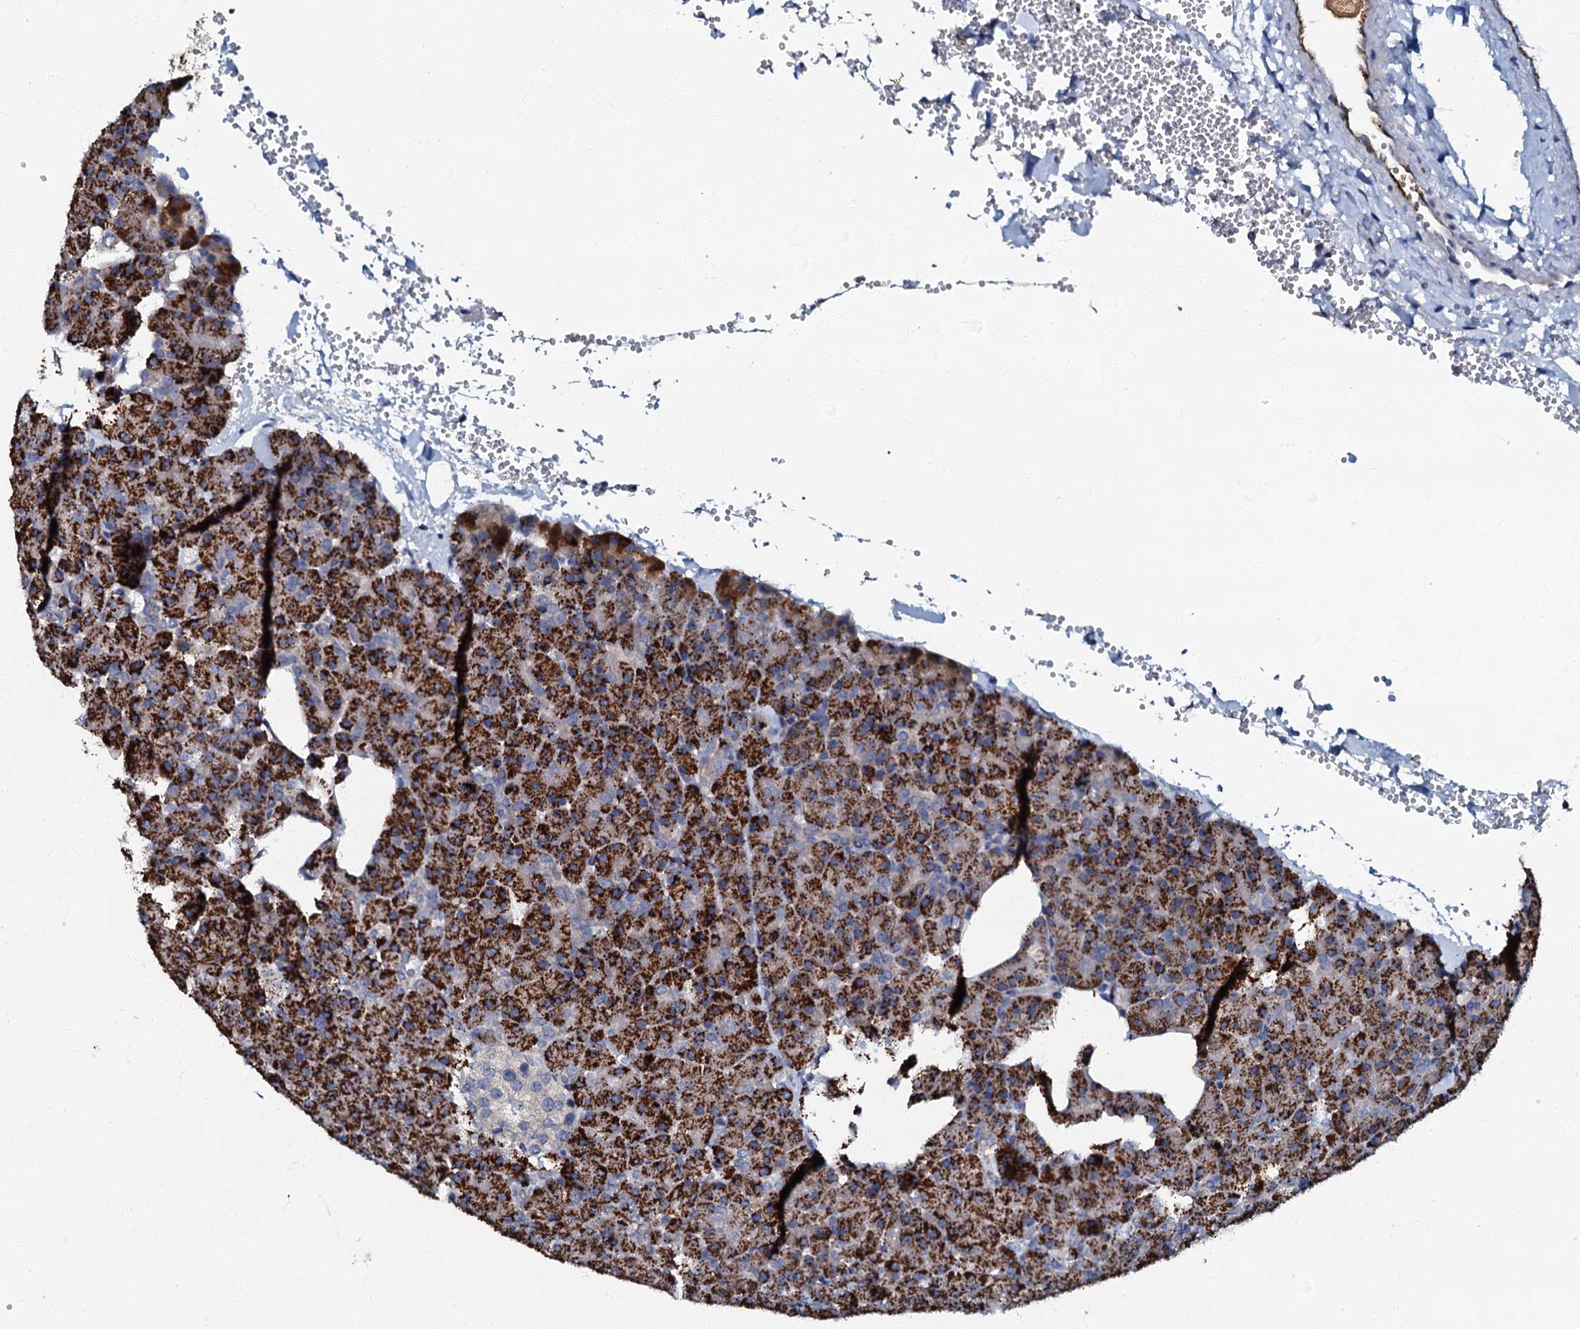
{"staining": {"intensity": "strong", "quantity": ">75%", "location": "cytoplasmic/membranous"}, "tissue": "pancreas", "cell_type": "Exocrine glandular cells", "image_type": "normal", "snomed": [{"axis": "morphology", "description": "Normal tissue, NOS"}, {"axis": "morphology", "description": "Carcinoid, malignant, NOS"}, {"axis": "topography", "description": "Pancreas"}], "caption": "Immunohistochemistry staining of benign pancreas, which demonstrates high levels of strong cytoplasmic/membranous positivity in approximately >75% of exocrine glandular cells indicating strong cytoplasmic/membranous protein staining. The staining was performed using DAB (3,3'-diaminobenzidine) (brown) for protein detection and nuclei were counterstained in hematoxylin (blue).", "gene": "OLAH", "patient": {"sex": "female", "age": 35}}